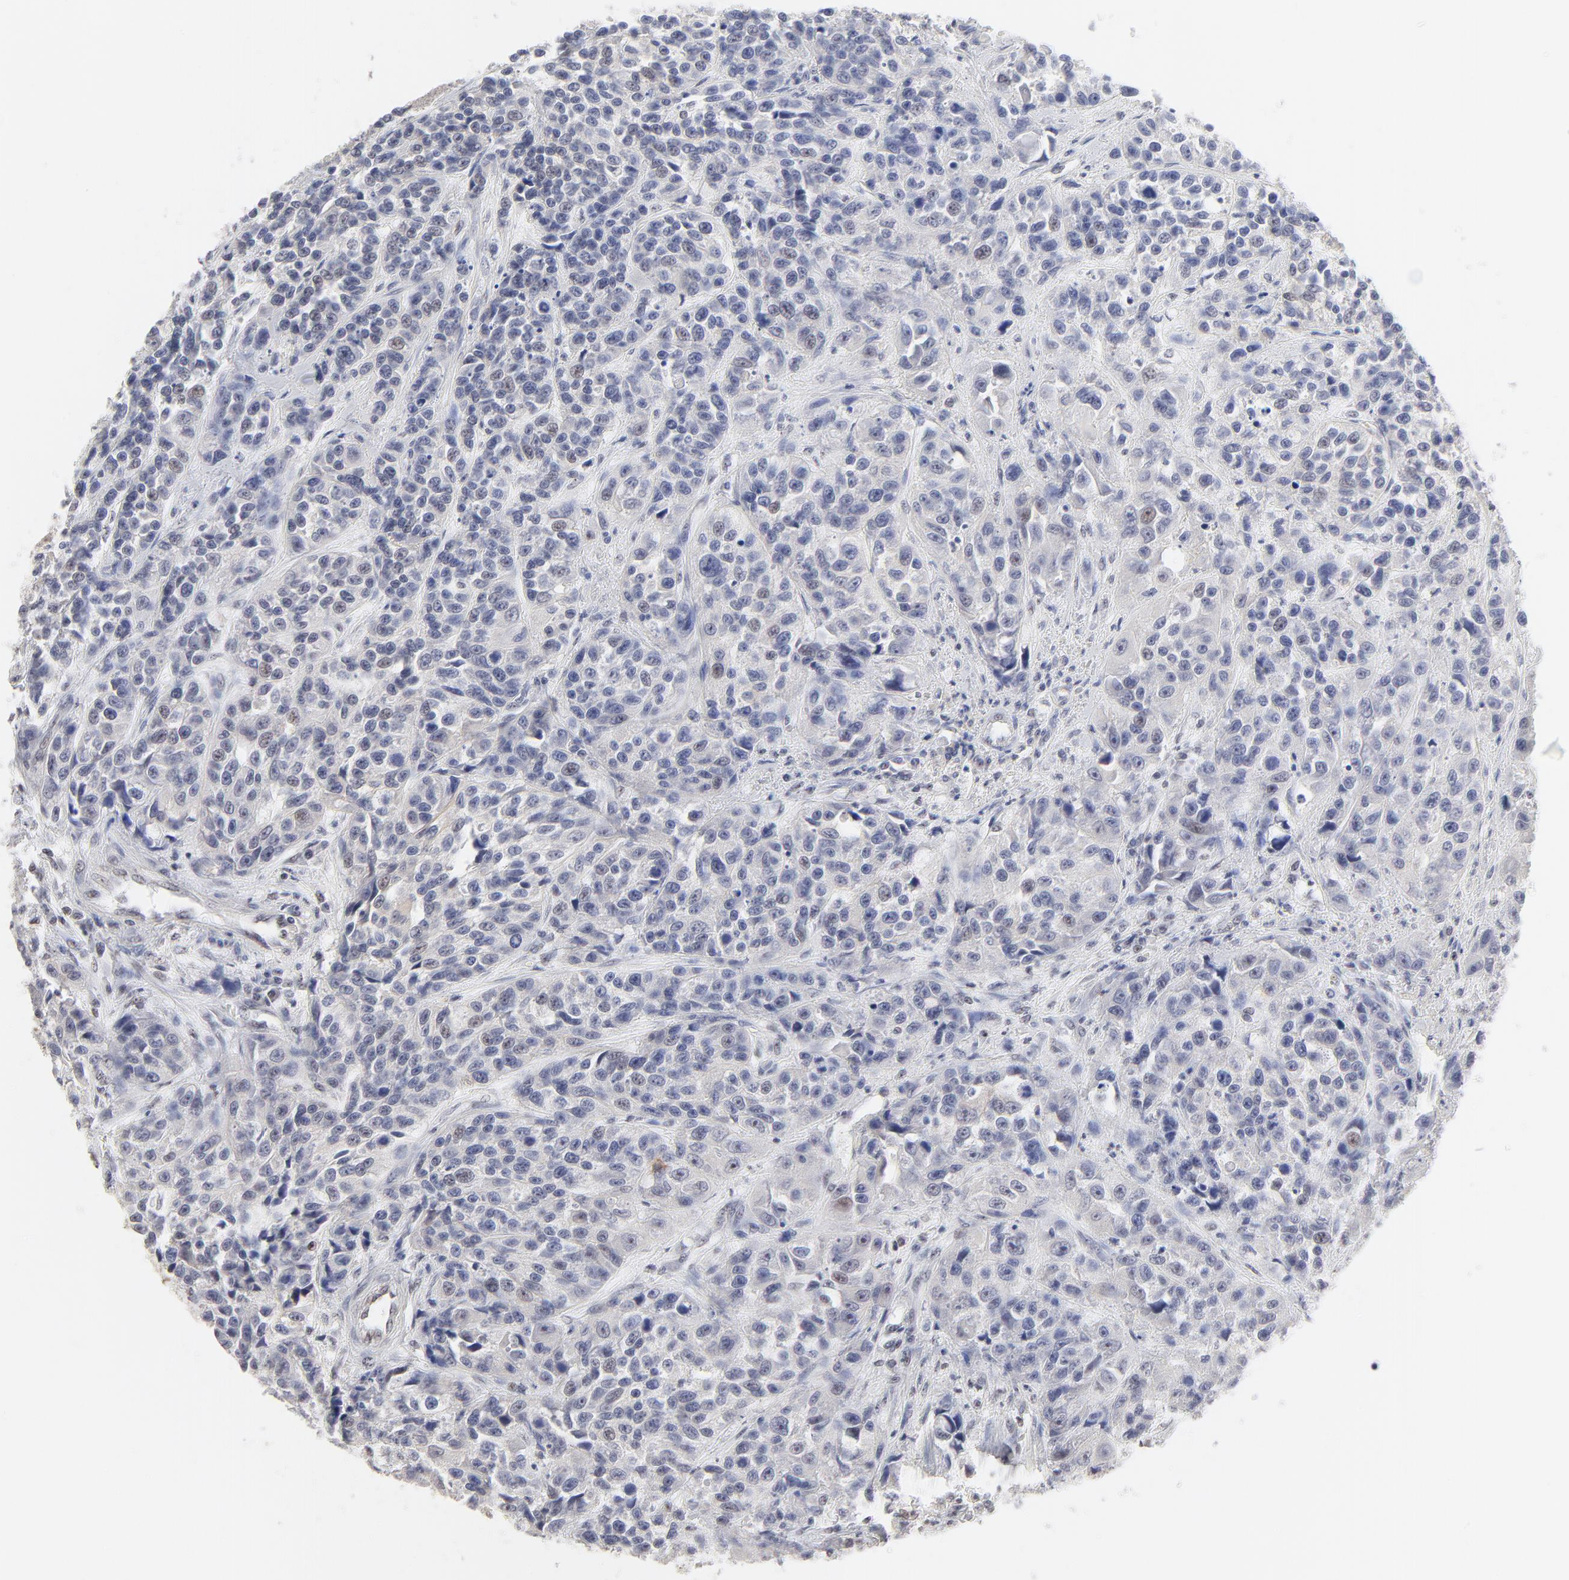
{"staining": {"intensity": "negative", "quantity": "none", "location": "none"}, "tissue": "urothelial cancer", "cell_type": "Tumor cells", "image_type": "cancer", "snomed": [{"axis": "morphology", "description": "Urothelial carcinoma, High grade"}, {"axis": "topography", "description": "Urinary bladder"}], "caption": "A photomicrograph of human high-grade urothelial carcinoma is negative for staining in tumor cells. (Immunohistochemistry, brightfield microscopy, high magnification).", "gene": "NFIL3", "patient": {"sex": "female", "age": 81}}